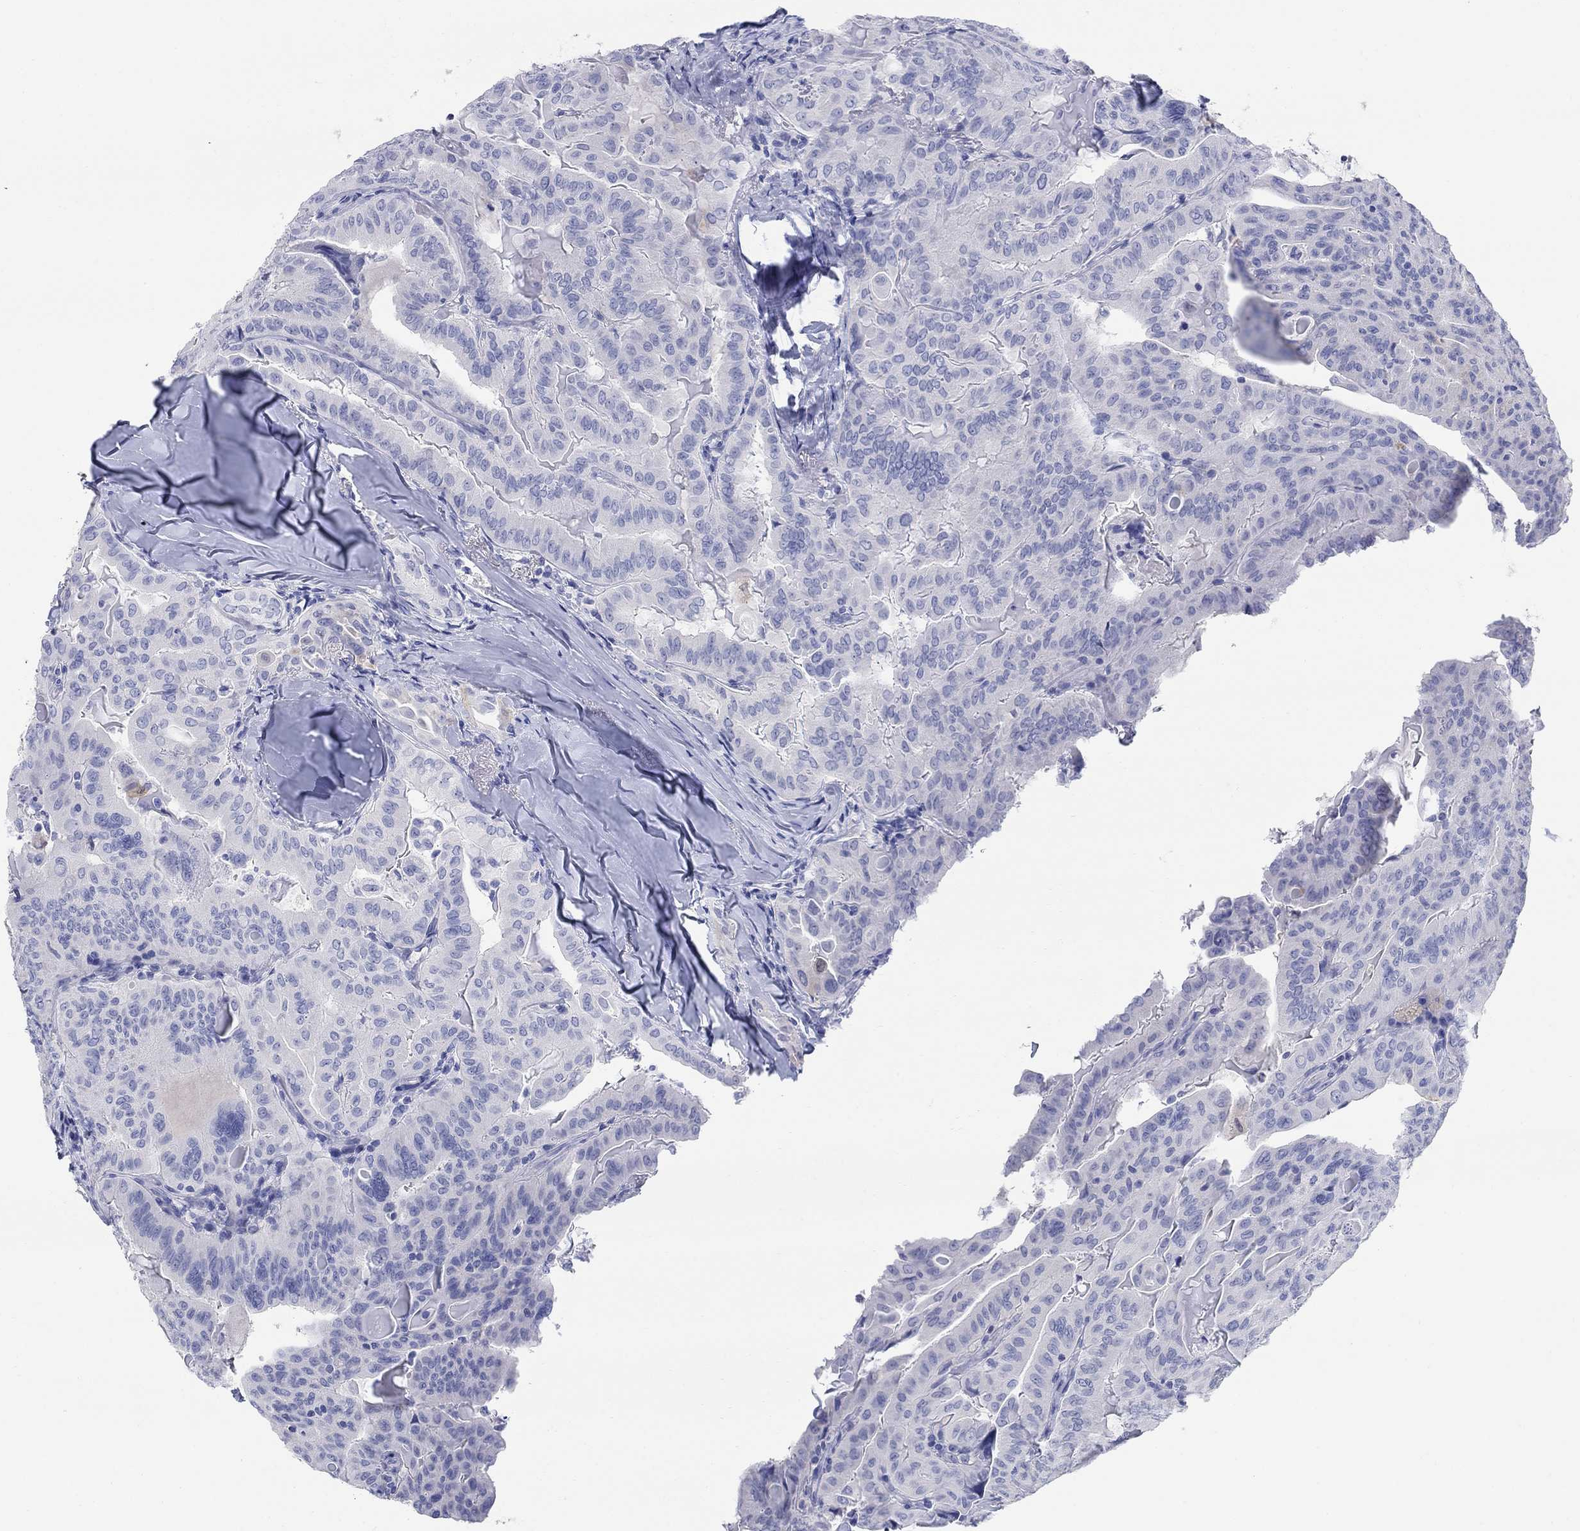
{"staining": {"intensity": "negative", "quantity": "none", "location": "none"}, "tissue": "thyroid cancer", "cell_type": "Tumor cells", "image_type": "cancer", "snomed": [{"axis": "morphology", "description": "Papillary adenocarcinoma, NOS"}, {"axis": "topography", "description": "Thyroid gland"}], "caption": "Tumor cells show no significant protein positivity in thyroid papillary adenocarcinoma.", "gene": "AKR1C2", "patient": {"sex": "female", "age": 68}}